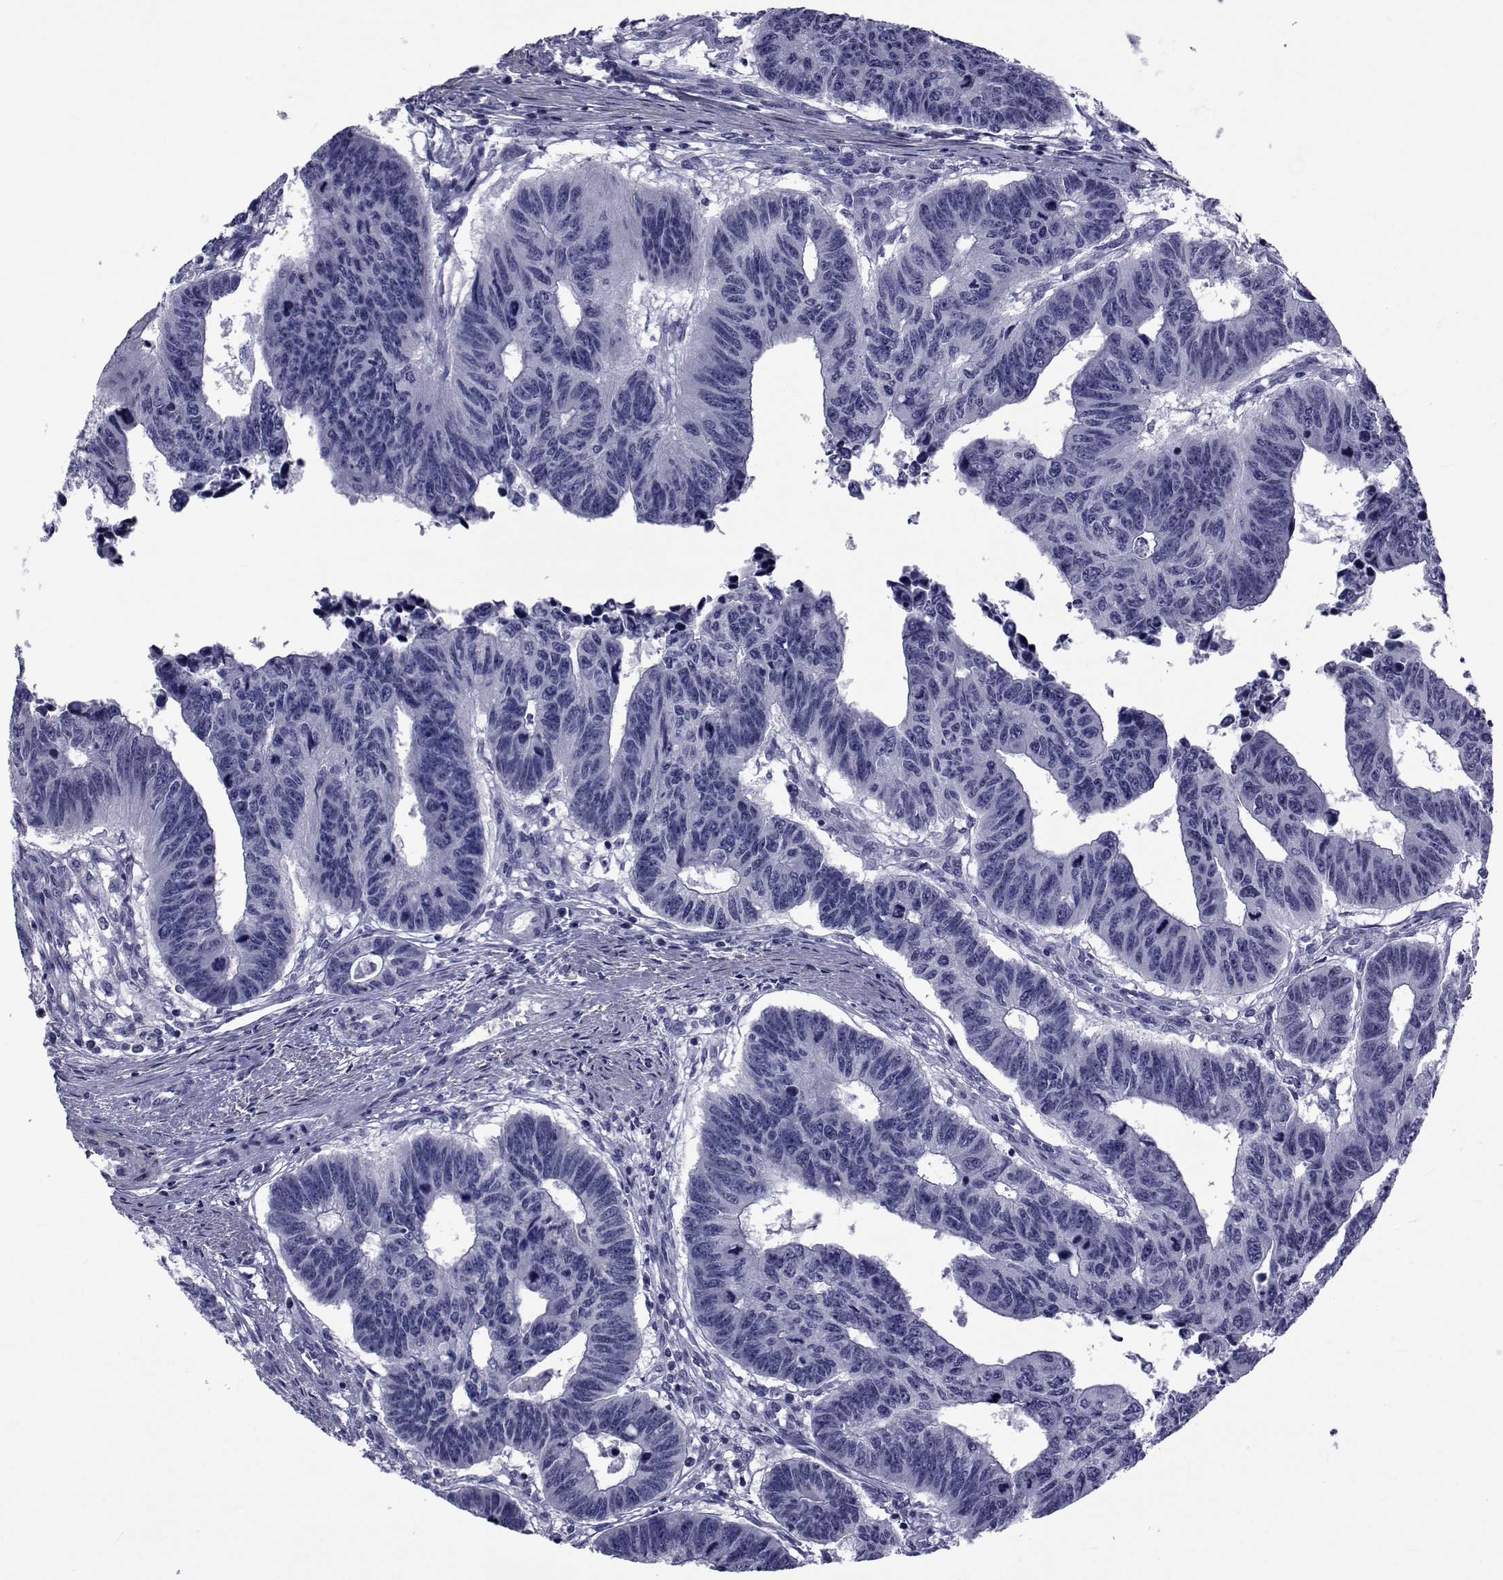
{"staining": {"intensity": "negative", "quantity": "none", "location": "none"}, "tissue": "colorectal cancer", "cell_type": "Tumor cells", "image_type": "cancer", "snomed": [{"axis": "morphology", "description": "Adenocarcinoma, NOS"}, {"axis": "topography", "description": "Rectum"}], "caption": "A histopathology image of human colorectal cancer is negative for staining in tumor cells.", "gene": "GKAP1", "patient": {"sex": "female", "age": 85}}